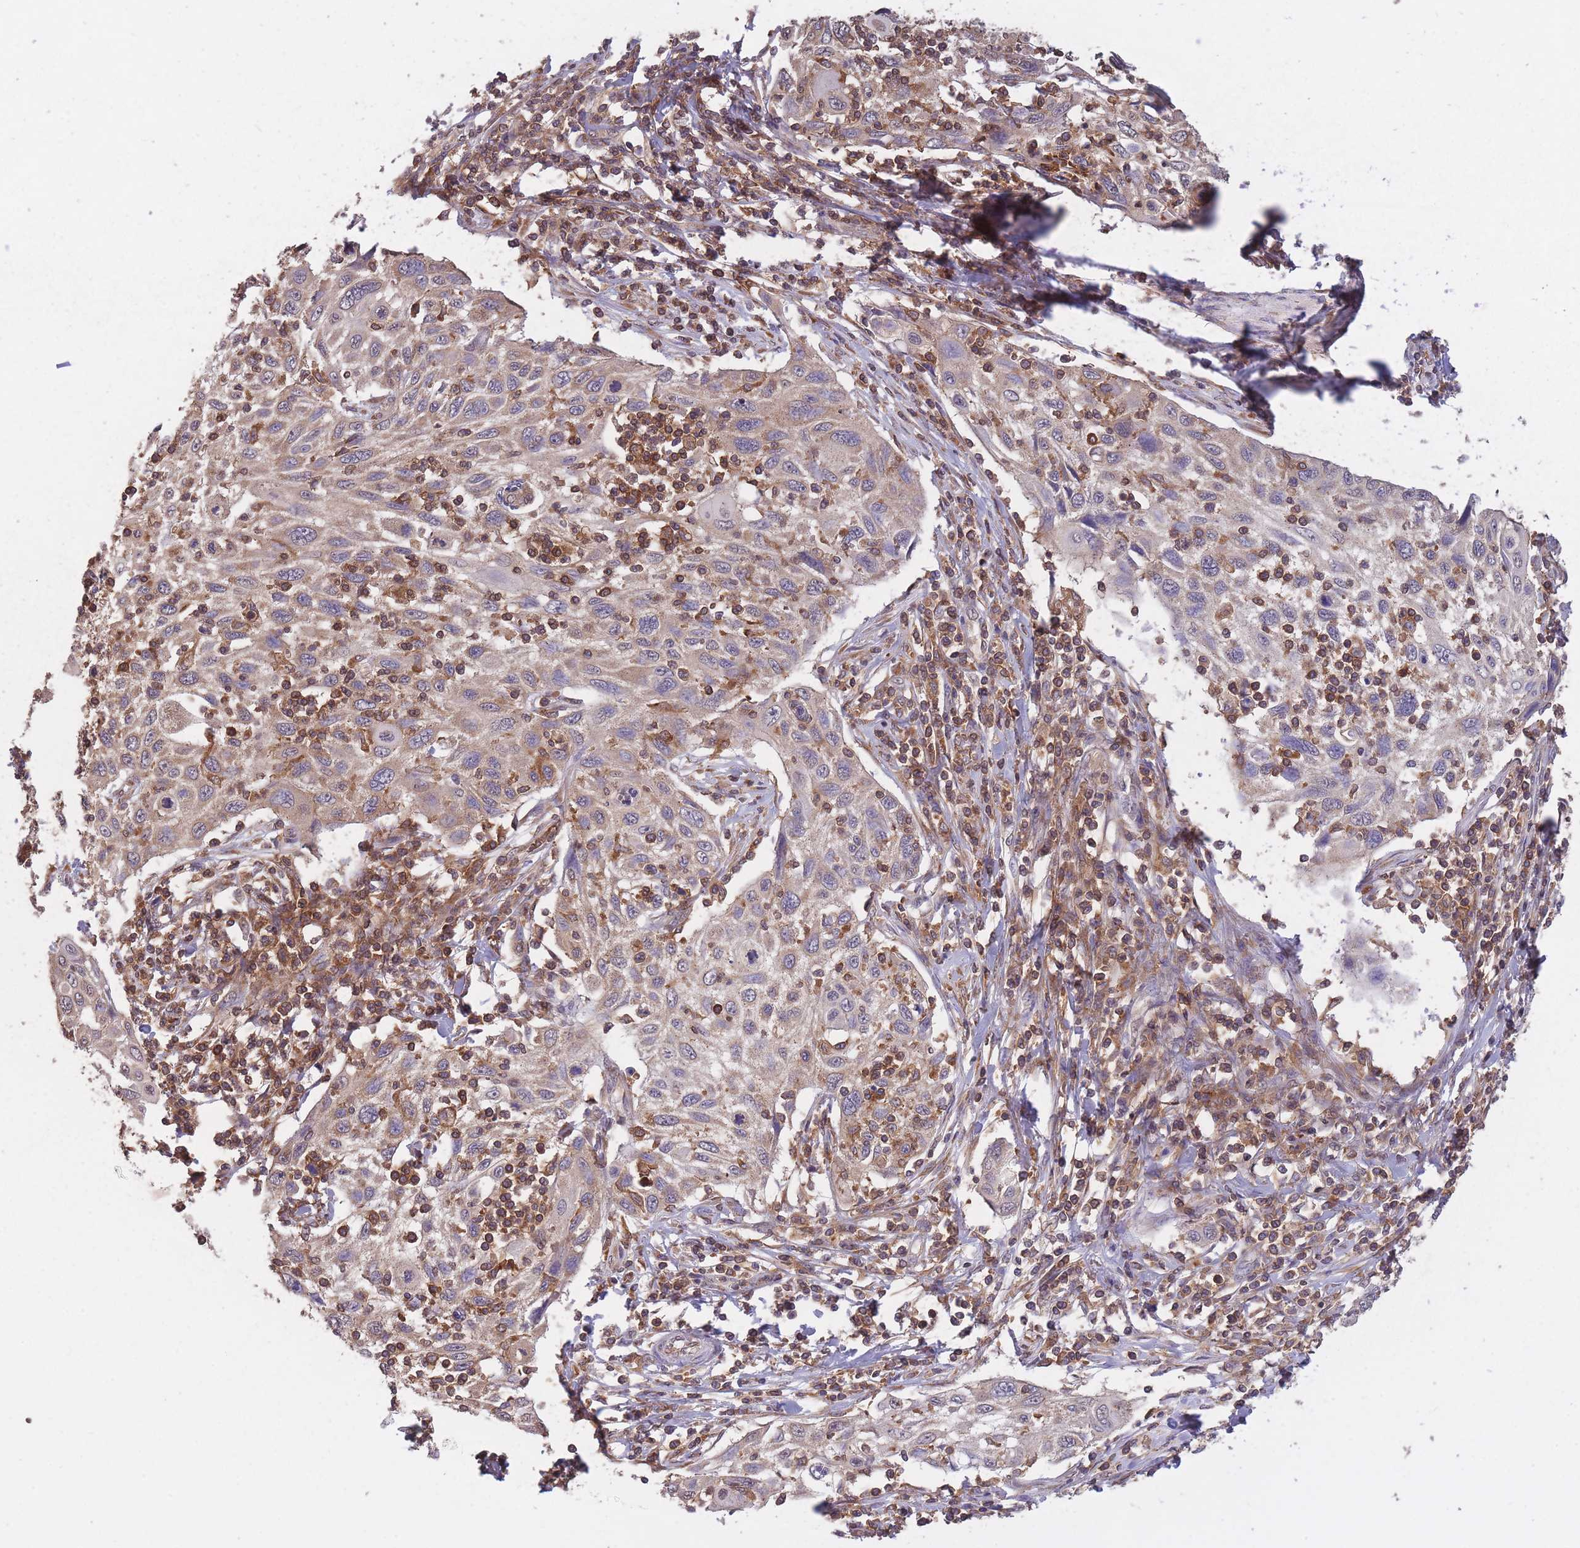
{"staining": {"intensity": "weak", "quantity": "<25%", "location": "cytoplasmic/membranous"}, "tissue": "cervical cancer", "cell_type": "Tumor cells", "image_type": "cancer", "snomed": [{"axis": "morphology", "description": "Squamous cell carcinoma, NOS"}, {"axis": "topography", "description": "Cervix"}], "caption": "Cervical cancer (squamous cell carcinoma) was stained to show a protein in brown. There is no significant staining in tumor cells.", "gene": "GMIP", "patient": {"sex": "female", "age": 70}}